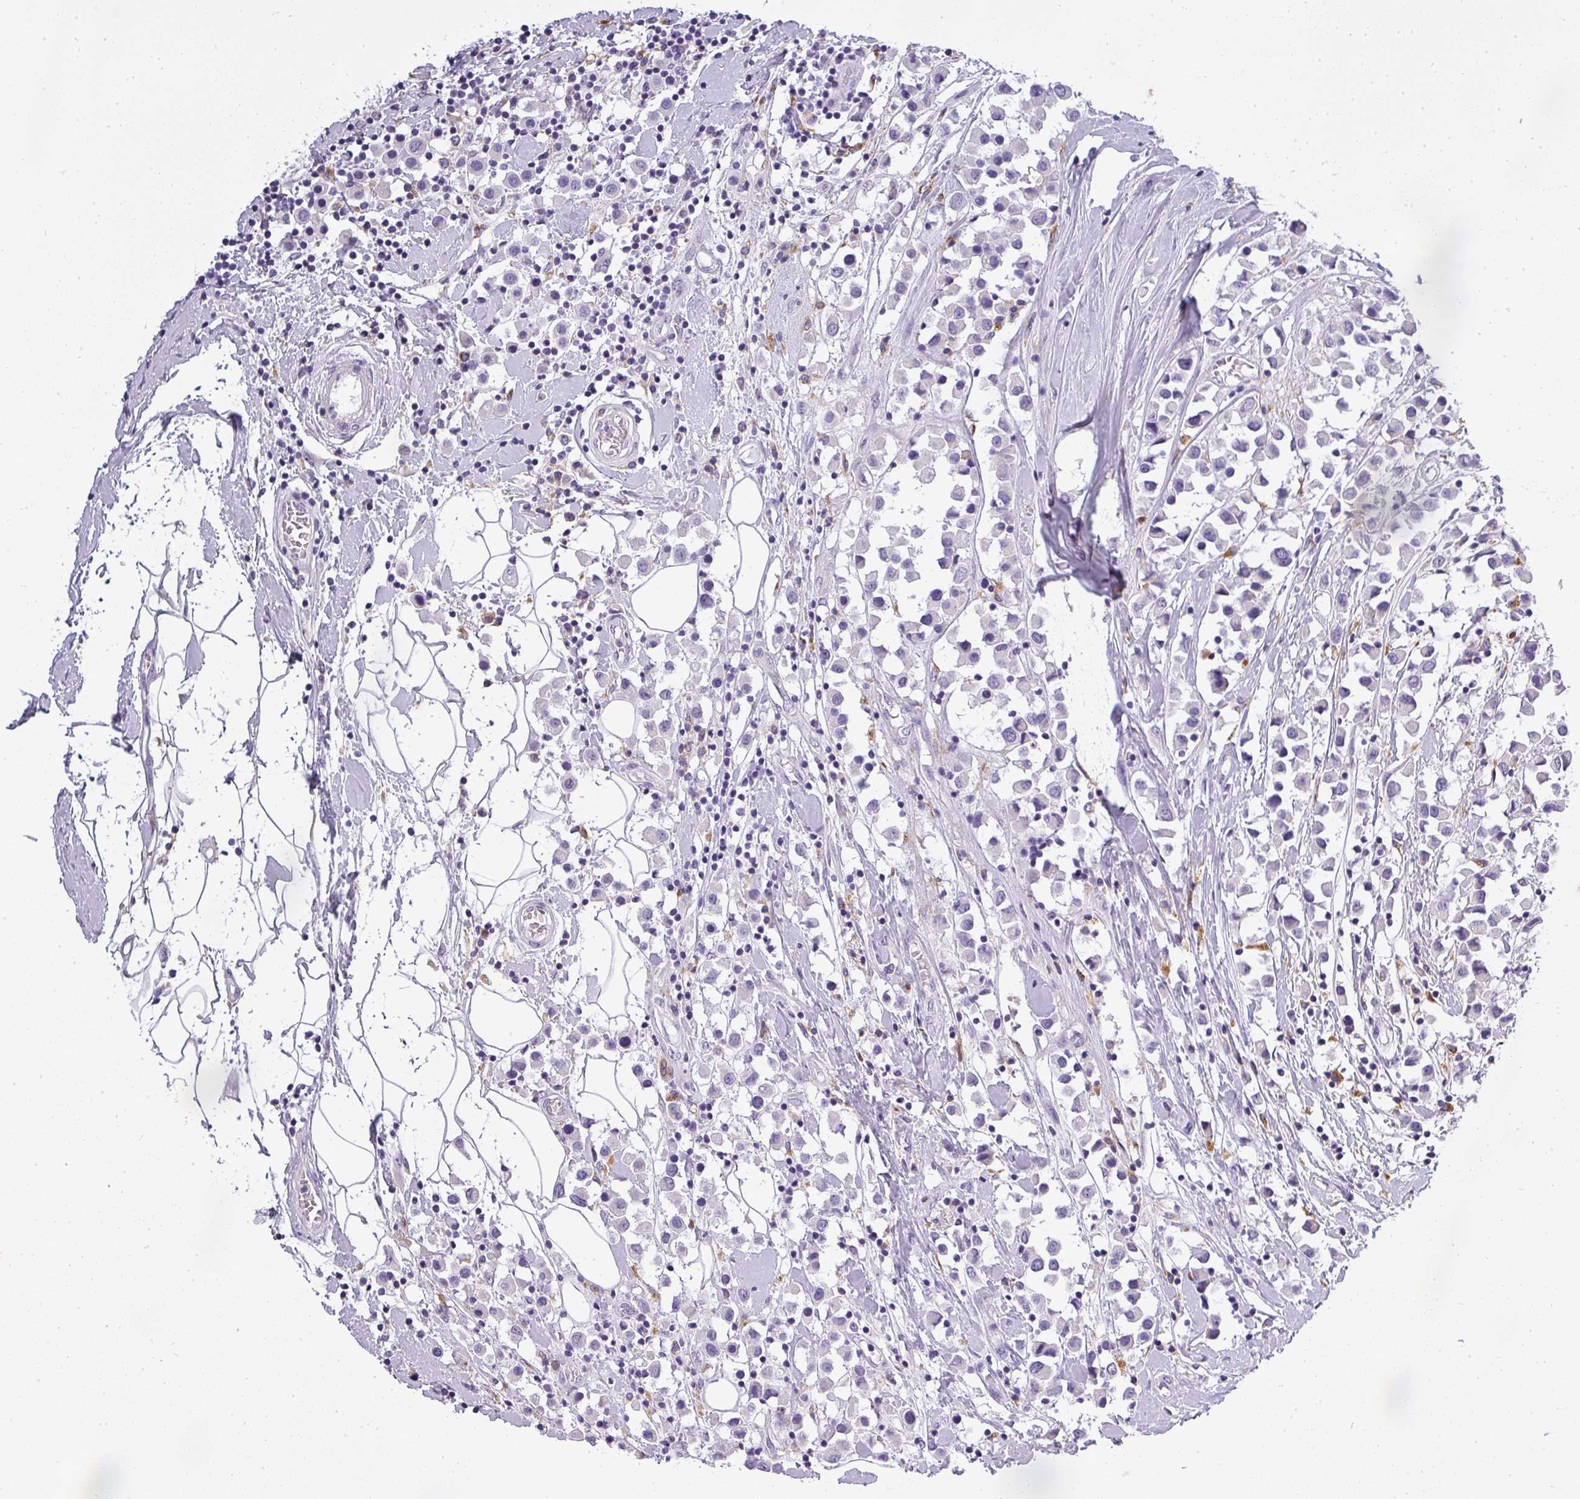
{"staining": {"intensity": "negative", "quantity": "none", "location": "none"}, "tissue": "breast cancer", "cell_type": "Tumor cells", "image_type": "cancer", "snomed": [{"axis": "morphology", "description": "Duct carcinoma"}, {"axis": "topography", "description": "Breast"}], "caption": "The histopathology image shows no significant expression in tumor cells of infiltrating ductal carcinoma (breast).", "gene": "ATP6V1D", "patient": {"sex": "female", "age": 61}}